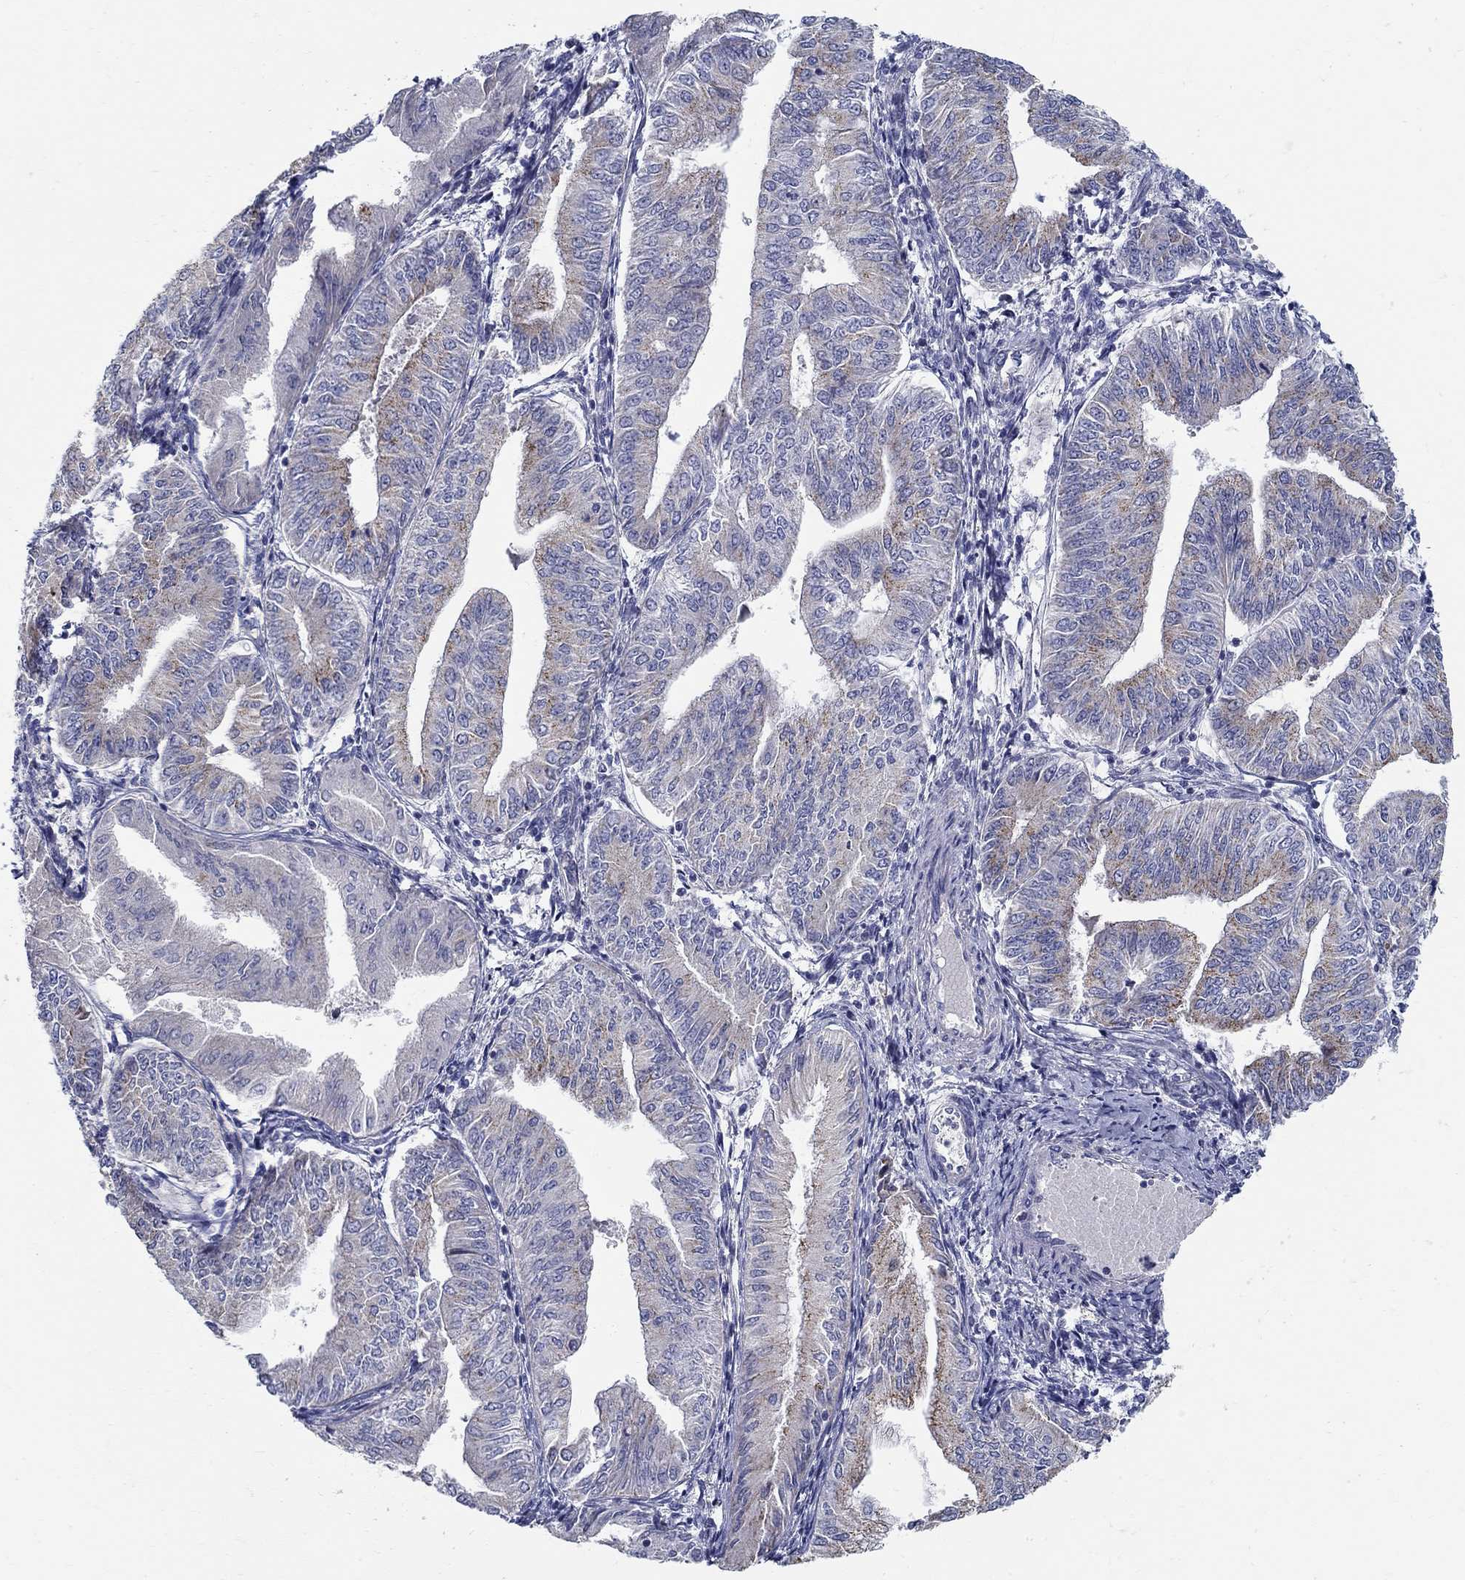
{"staining": {"intensity": "negative", "quantity": "none", "location": "none"}, "tissue": "endometrial cancer", "cell_type": "Tumor cells", "image_type": "cancer", "snomed": [{"axis": "morphology", "description": "Adenocarcinoma, NOS"}, {"axis": "topography", "description": "Endometrium"}], "caption": "Endometrial adenocarcinoma stained for a protein using IHC displays no positivity tumor cells.", "gene": "C16orf46", "patient": {"sex": "female", "age": 53}}